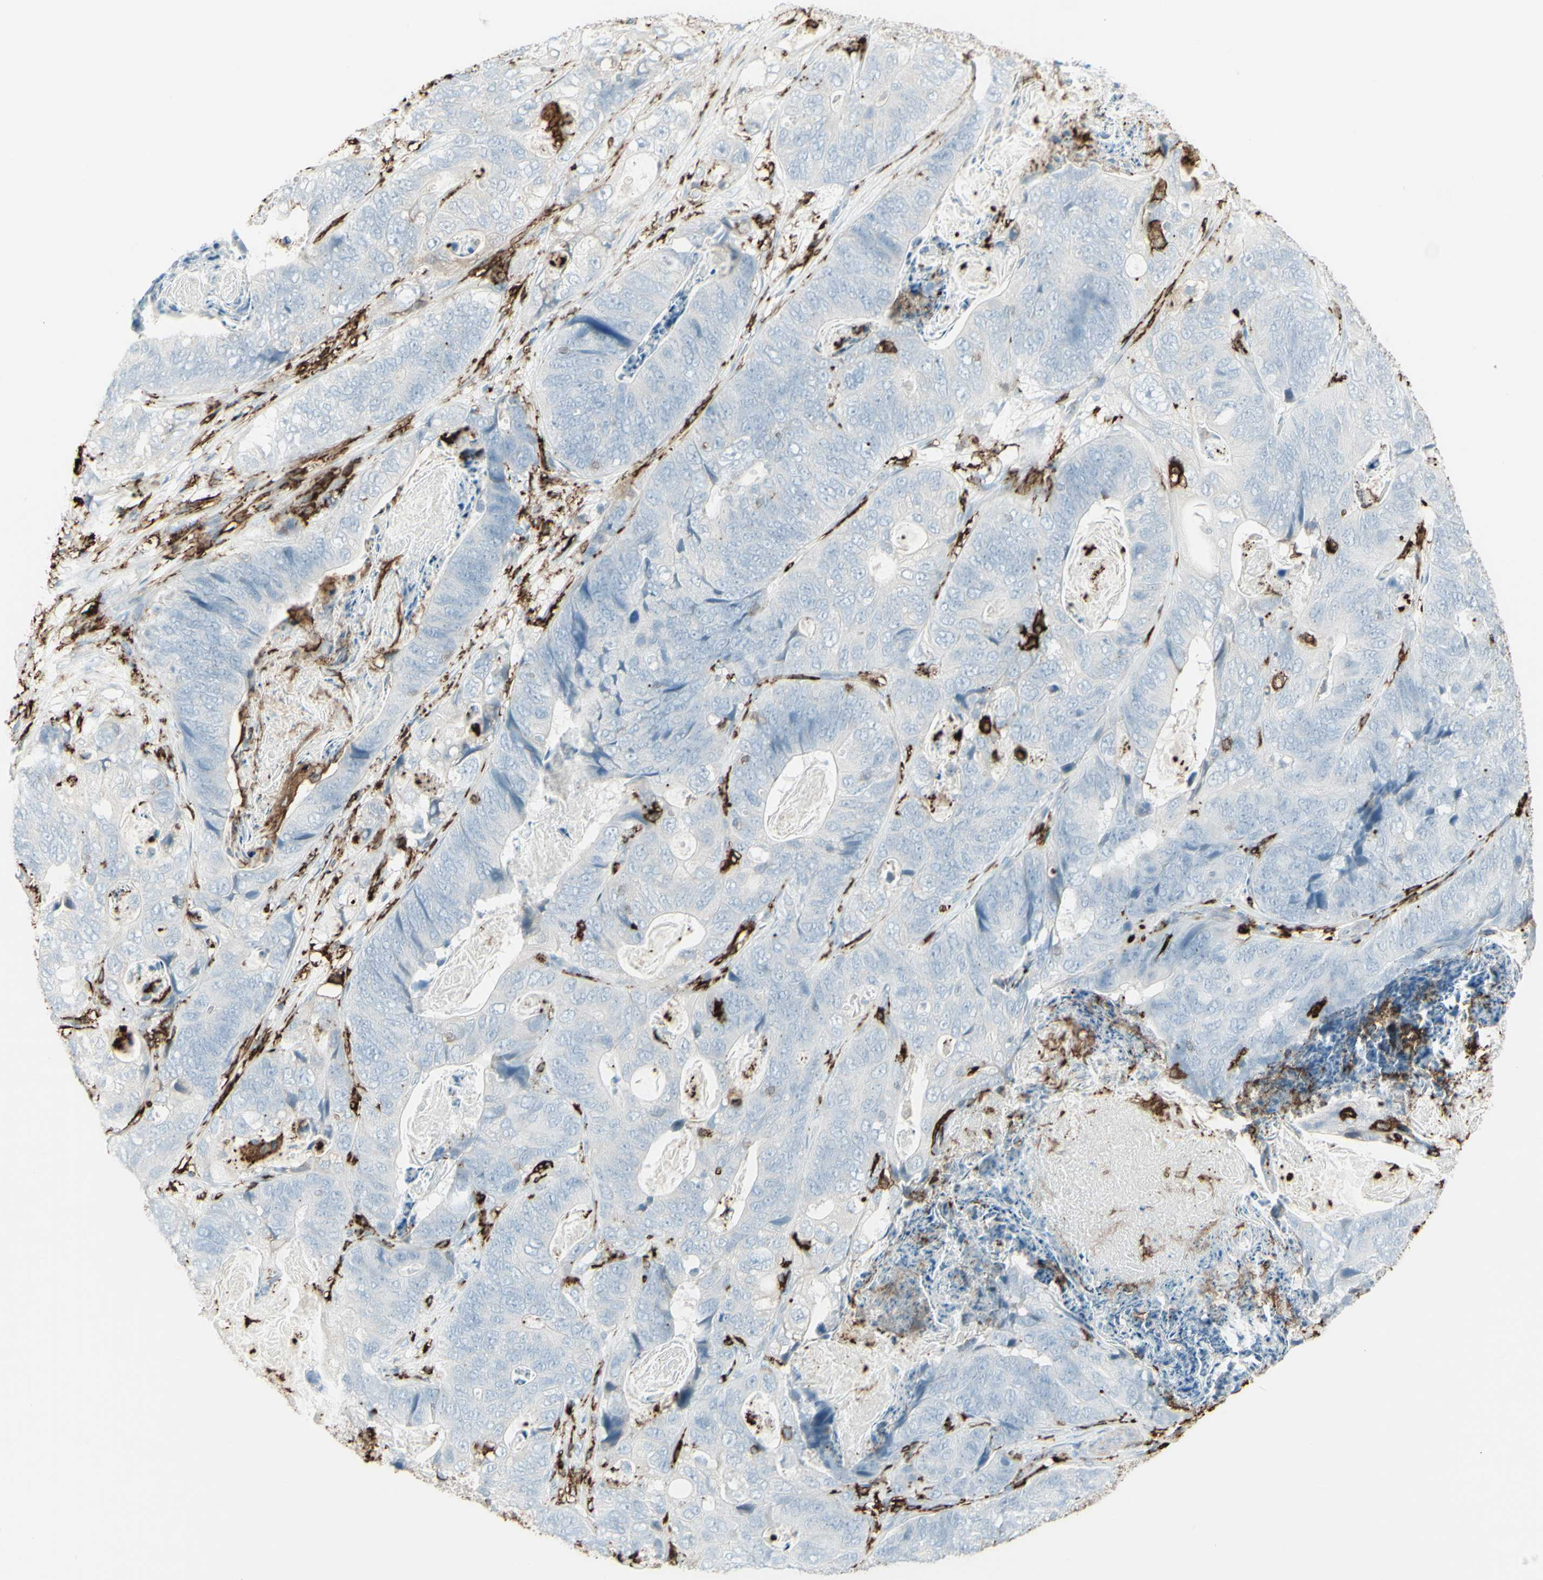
{"staining": {"intensity": "negative", "quantity": "none", "location": "none"}, "tissue": "stomach cancer", "cell_type": "Tumor cells", "image_type": "cancer", "snomed": [{"axis": "morphology", "description": "Adenocarcinoma, NOS"}, {"axis": "topography", "description": "Stomach"}], "caption": "Image shows no protein staining in tumor cells of stomach adenocarcinoma tissue. (DAB (3,3'-diaminobenzidine) immunohistochemistry, high magnification).", "gene": "HLA-DPB1", "patient": {"sex": "female", "age": 89}}